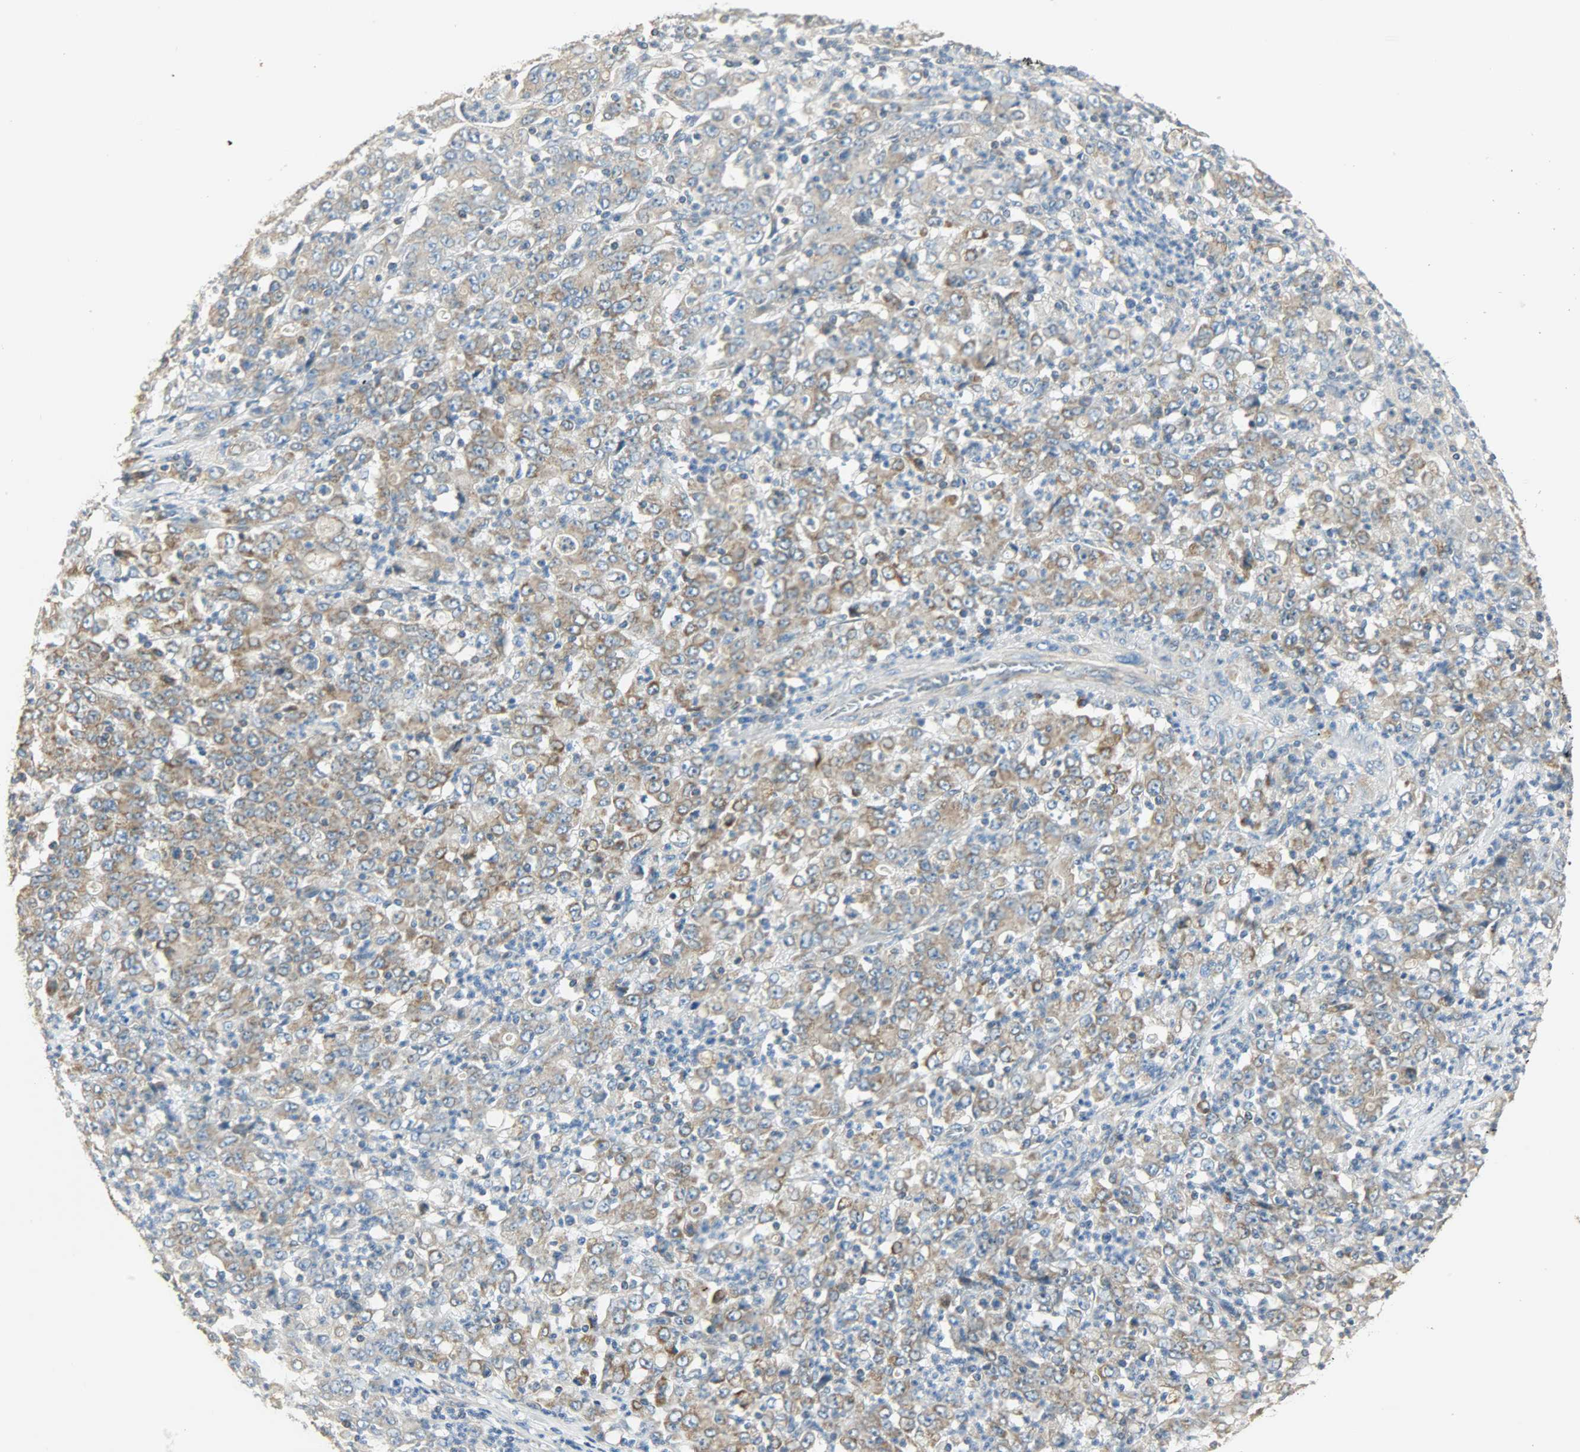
{"staining": {"intensity": "moderate", "quantity": ">75%", "location": "cytoplasmic/membranous"}, "tissue": "stomach cancer", "cell_type": "Tumor cells", "image_type": "cancer", "snomed": [{"axis": "morphology", "description": "Adenocarcinoma, NOS"}, {"axis": "topography", "description": "Stomach, lower"}], "caption": "Immunohistochemical staining of stomach cancer (adenocarcinoma) exhibits moderate cytoplasmic/membranous protein positivity in about >75% of tumor cells. (Stains: DAB in brown, nuclei in blue, Microscopy: brightfield microscopy at high magnification).", "gene": "NNT", "patient": {"sex": "female", "age": 71}}